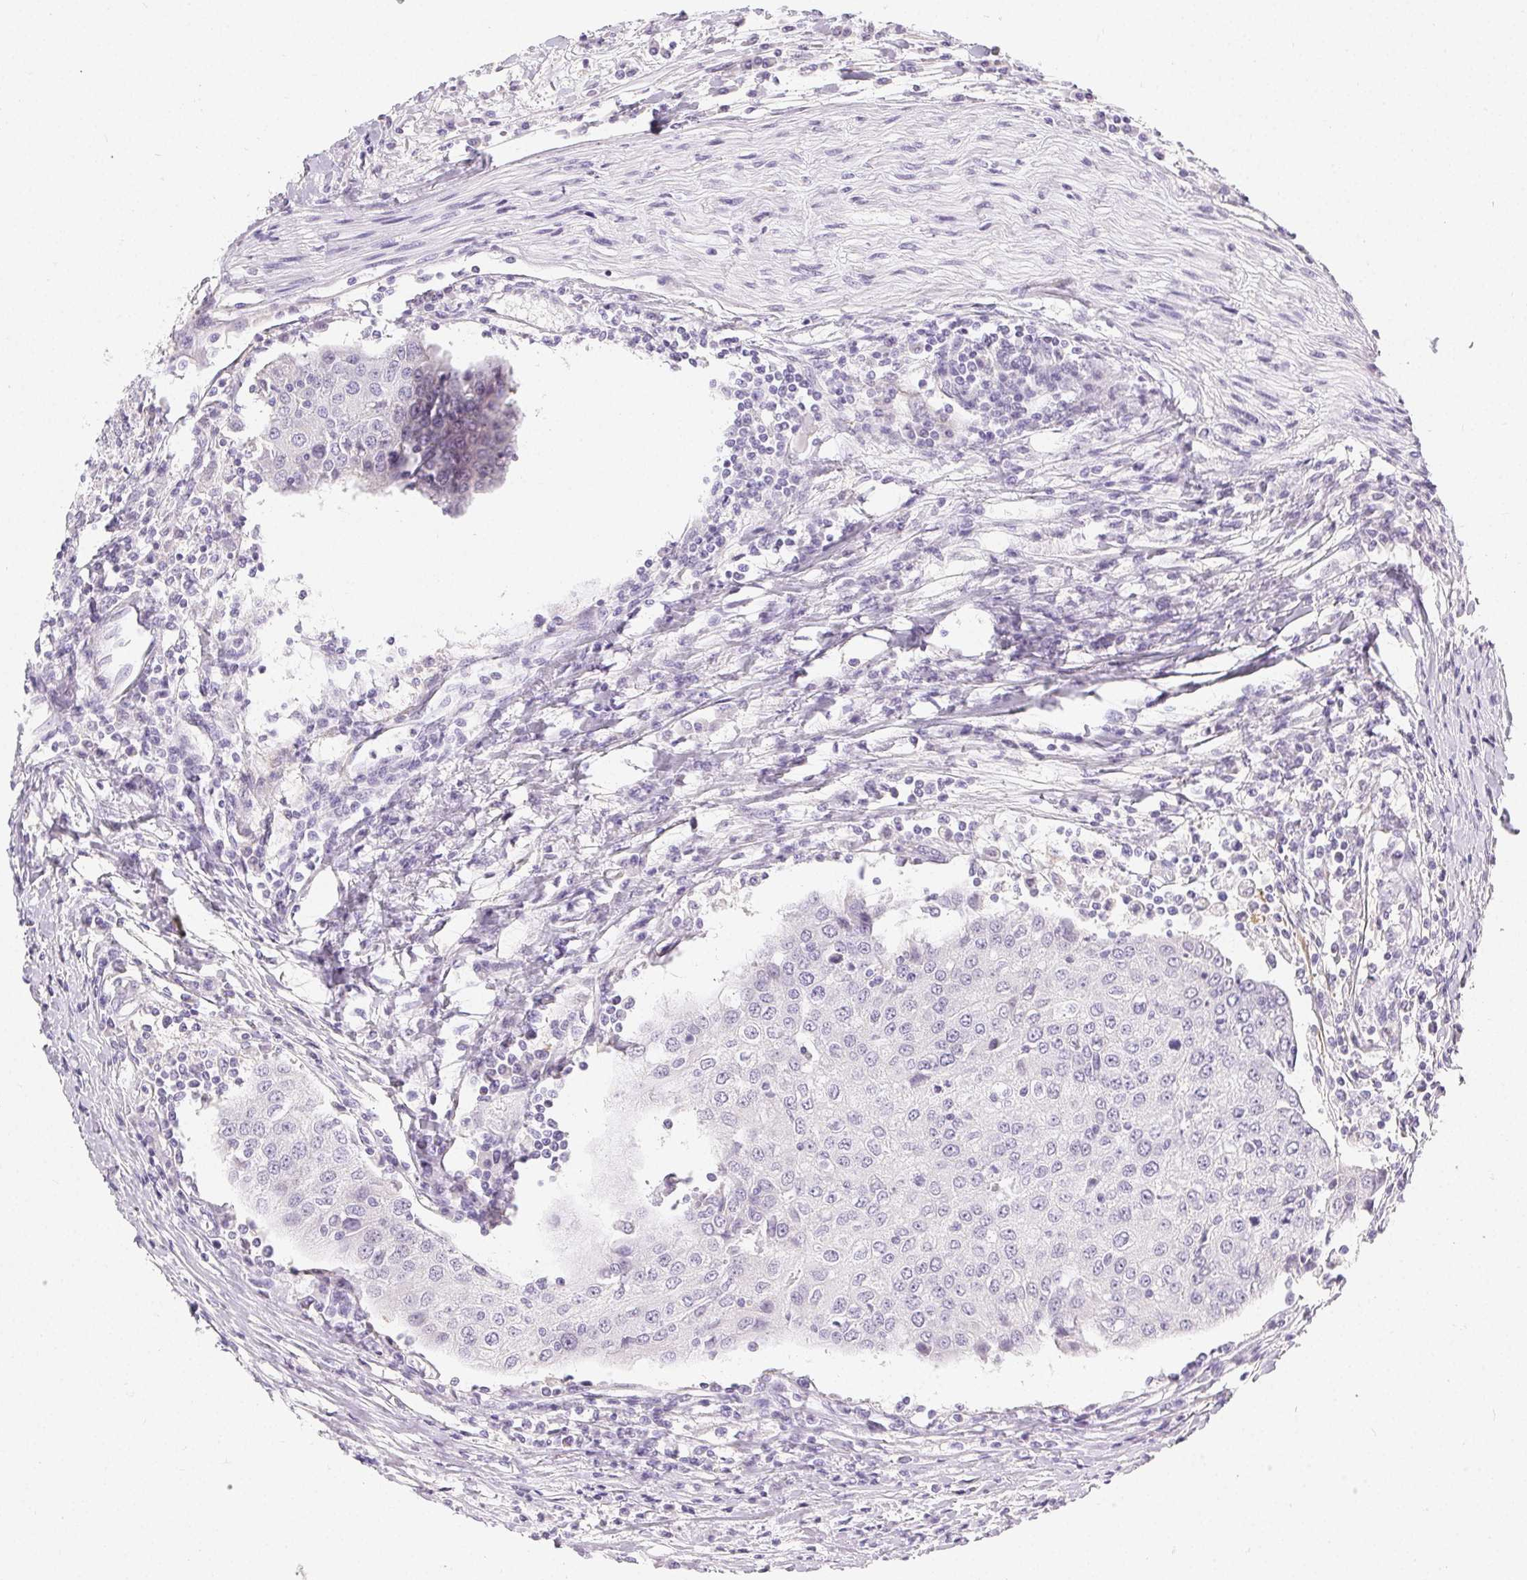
{"staining": {"intensity": "negative", "quantity": "none", "location": "none"}, "tissue": "urothelial cancer", "cell_type": "Tumor cells", "image_type": "cancer", "snomed": [{"axis": "morphology", "description": "Urothelial carcinoma, High grade"}, {"axis": "topography", "description": "Urinary bladder"}], "caption": "IHC of urothelial cancer displays no expression in tumor cells.", "gene": "MIOX", "patient": {"sex": "female", "age": 85}}